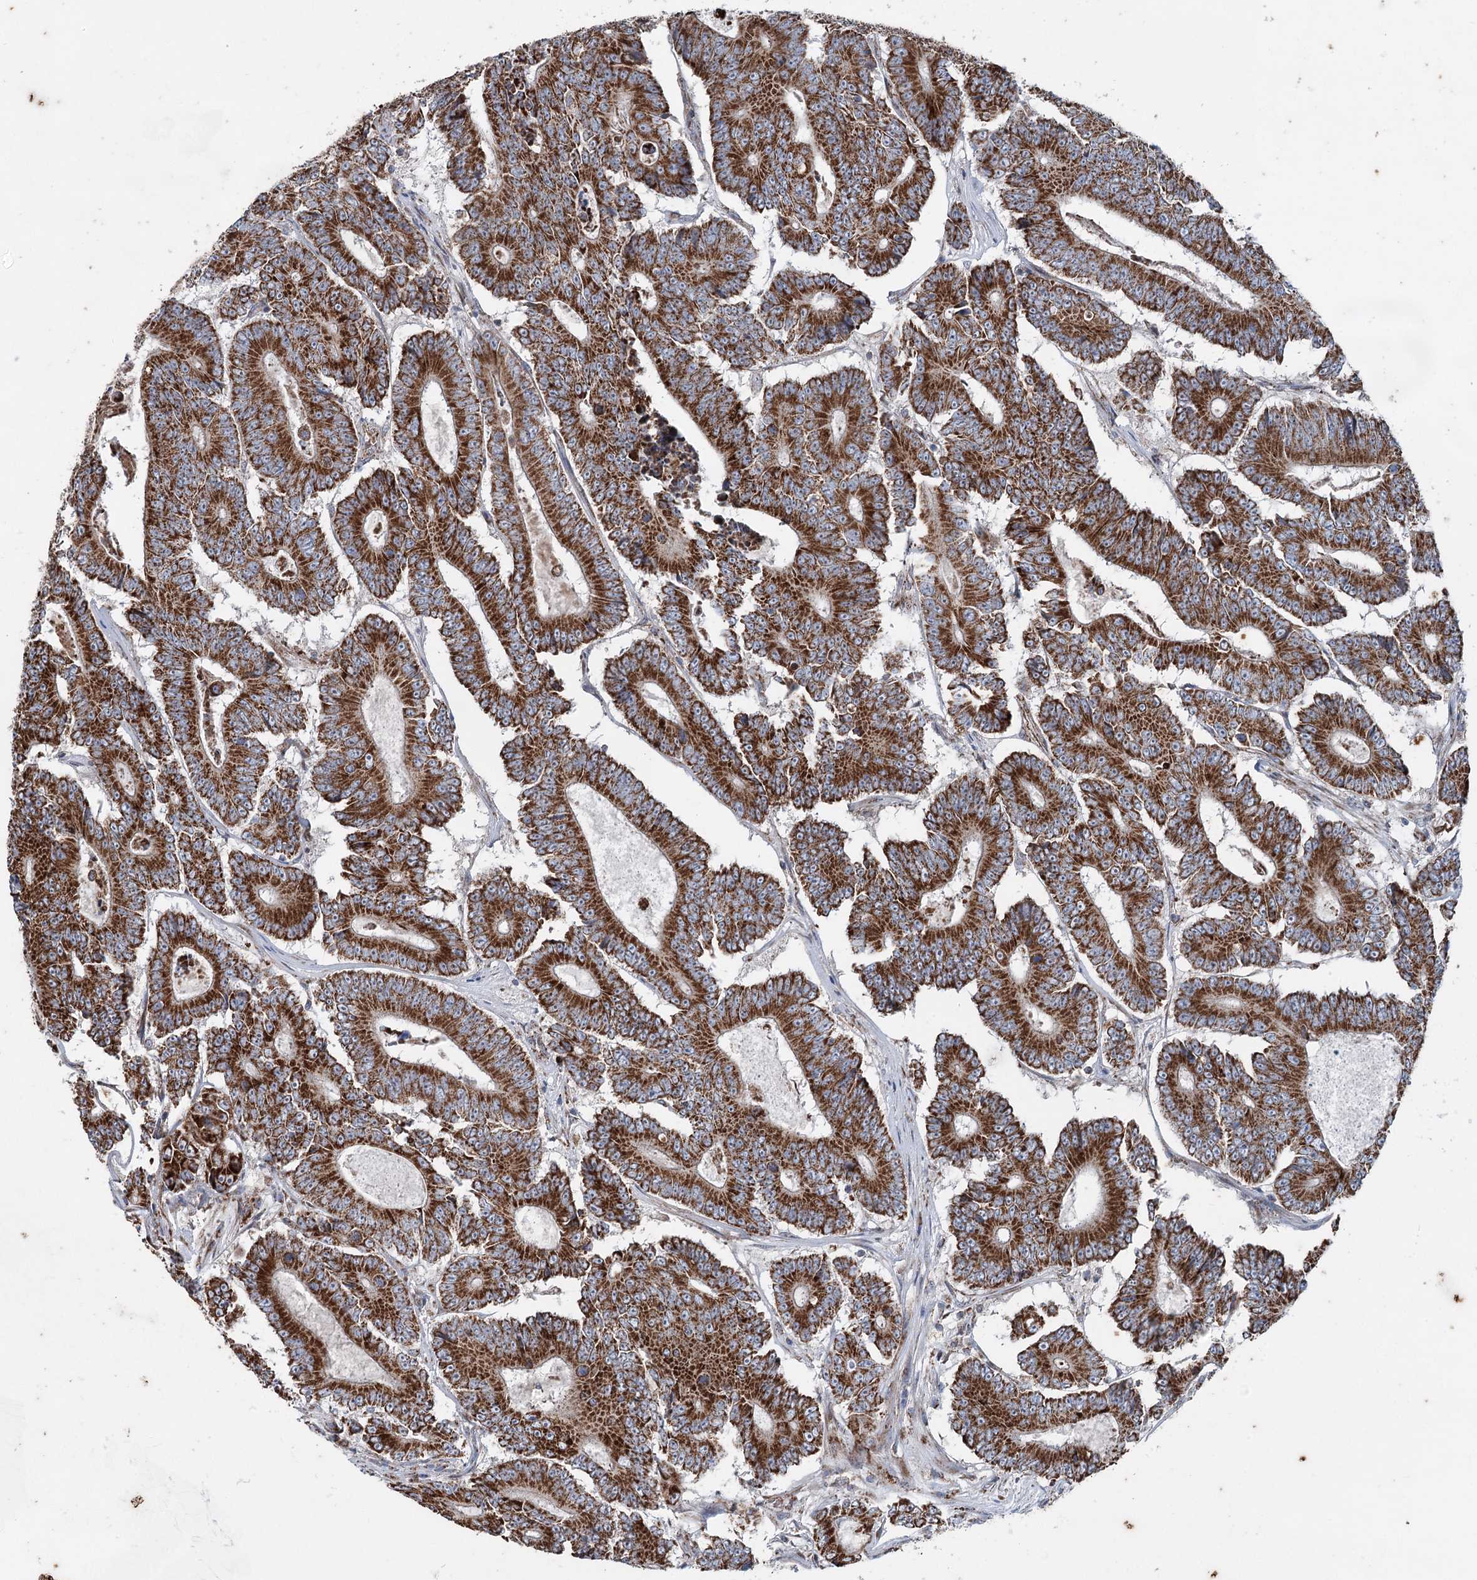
{"staining": {"intensity": "strong", "quantity": ">75%", "location": "cytoplasmic/membranous"}, "tissue": "colorectal cancer", "cell_type": "Tumor cells", "image_type": "cancer", "snomed": [{"axis": "morphology", "description": "Adenocarcinoma, NOS"}, {"axis": "topography", "description": "Colon"}], "caption": "A histopathology image of adenocarcinoma (colorectal) stained for a protein demonstrates strong cytoplasmic/membranous brown staining in tumor cells. (Brightfield microscopy of DAB IHC at high magnification).", "gene": "UCN3", "patient": {"sex": "male", "age": 83}}